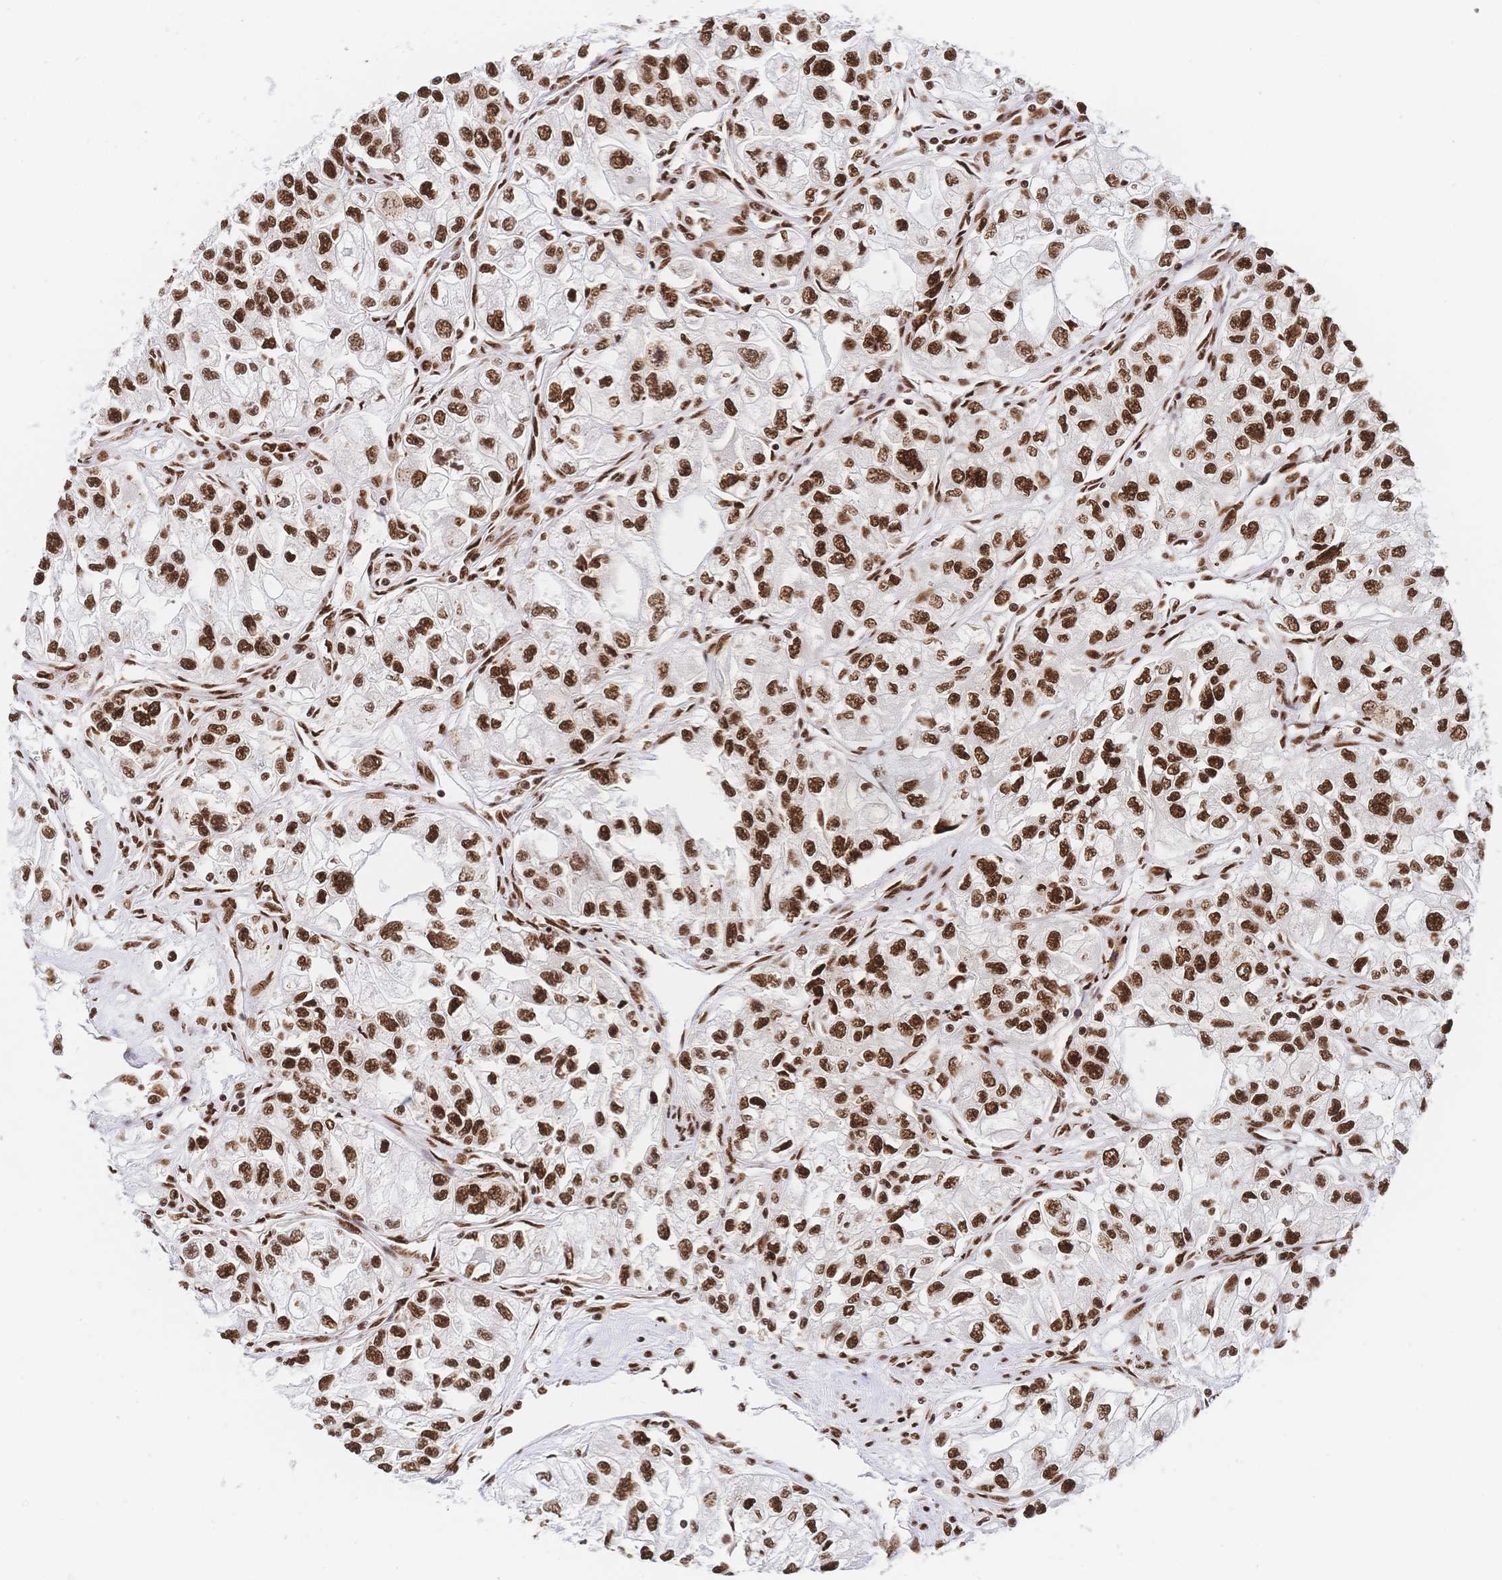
{"staining": {"intensity": "strong", "quantity": ">75%", "location": "nuclear"}, "tissue": "renal cancer", "cell_type": "Tumor cells", "image_type": "cancer", "snomed": [{"axis": "morphology", "description": "Adenocarcinoma, NOS"}, {"axis": "topography", "description": "Kidney"}], "caption": "About >75% of tumor cells in renal cancer show strong nuclear protein positivity as visualized by brown immunohistochemical staining.", "gene": "SRSF1", "patient": {"sex": "female", "age": 59}}